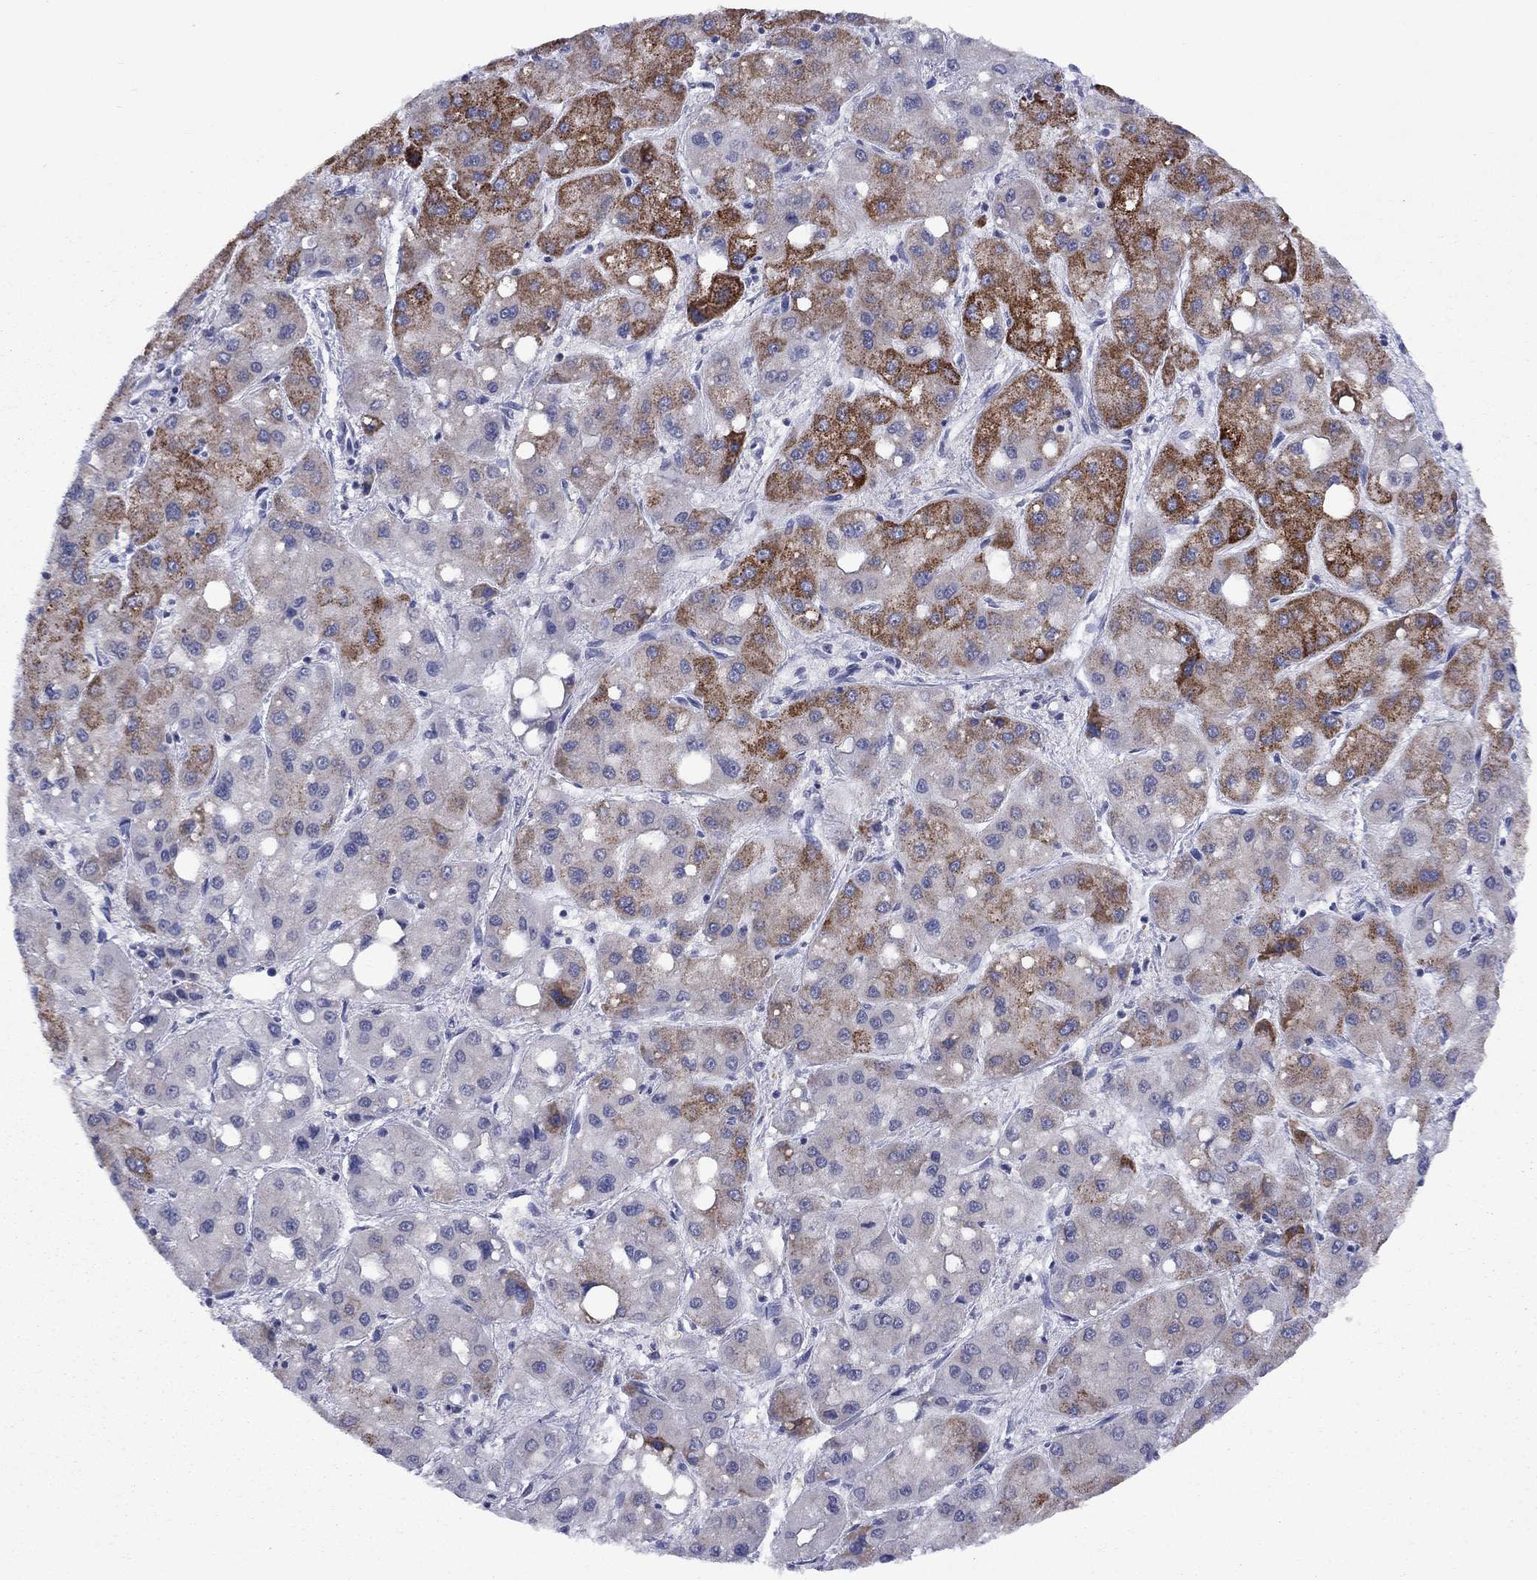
{"staining": {"intensity": "strong", "quantity": "<25%", "location": "cytoplasmic/membranous"}, "tissue": "liver cancer", "cell_type": "Tumor cells", "image_type": "cancer", "snomed": [{"axis": "morphology", "description": "Carcinoma, Hepatocellular, NOS"}, {"axis": "topography", "description": "Liver"}], "caption": "IHC of human hepatocellular carcinoma (liver) displays medium levels of strong cytoplasmic/membranous expression in about <25% of tumor cells. (DAB IHC, brown staining for protein, blue staining for nuclei).", "gene": "CACNA1A", "patient": {"sex": "male", "age": 73}}